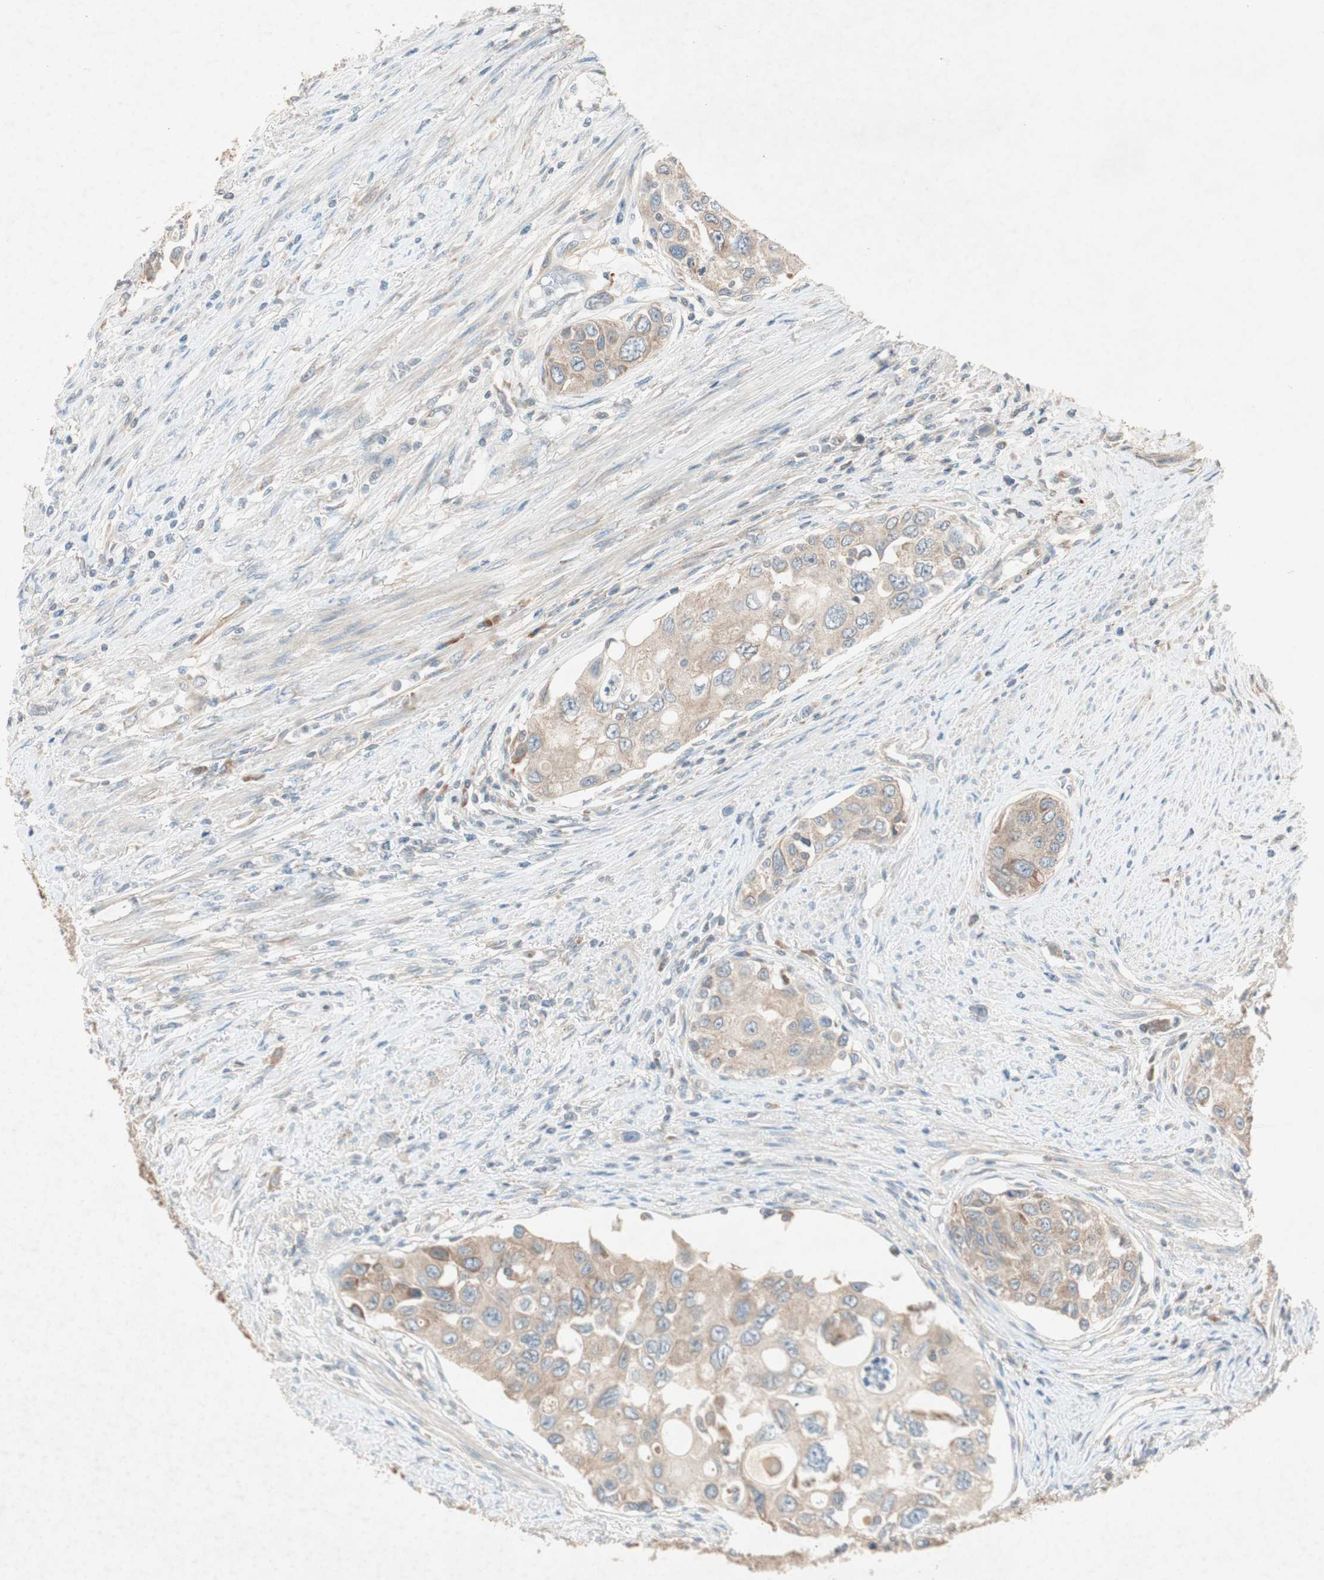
{"staining": {"intensity": "moderate", "quantity": ">75%", "location": "cytoplasmic/membranous"}, "tissue": "urothelial cancer", "cell_type": "Tumor cells", "image_type": "cancer", "snomed": [{"axis": "morphology", "description": "Urothelial carcinoma, High grade"}, {"axis": "topography", "description": "Urinary bladder"}], "caption": "Urothelial cancer stained for a protein (brown) exhibits moderate cytoplasmic/membranous positive staining in approximately >75% of tumor cells.", "gene": "RPL23", "patient": {"sex": "female", "age": 56}}